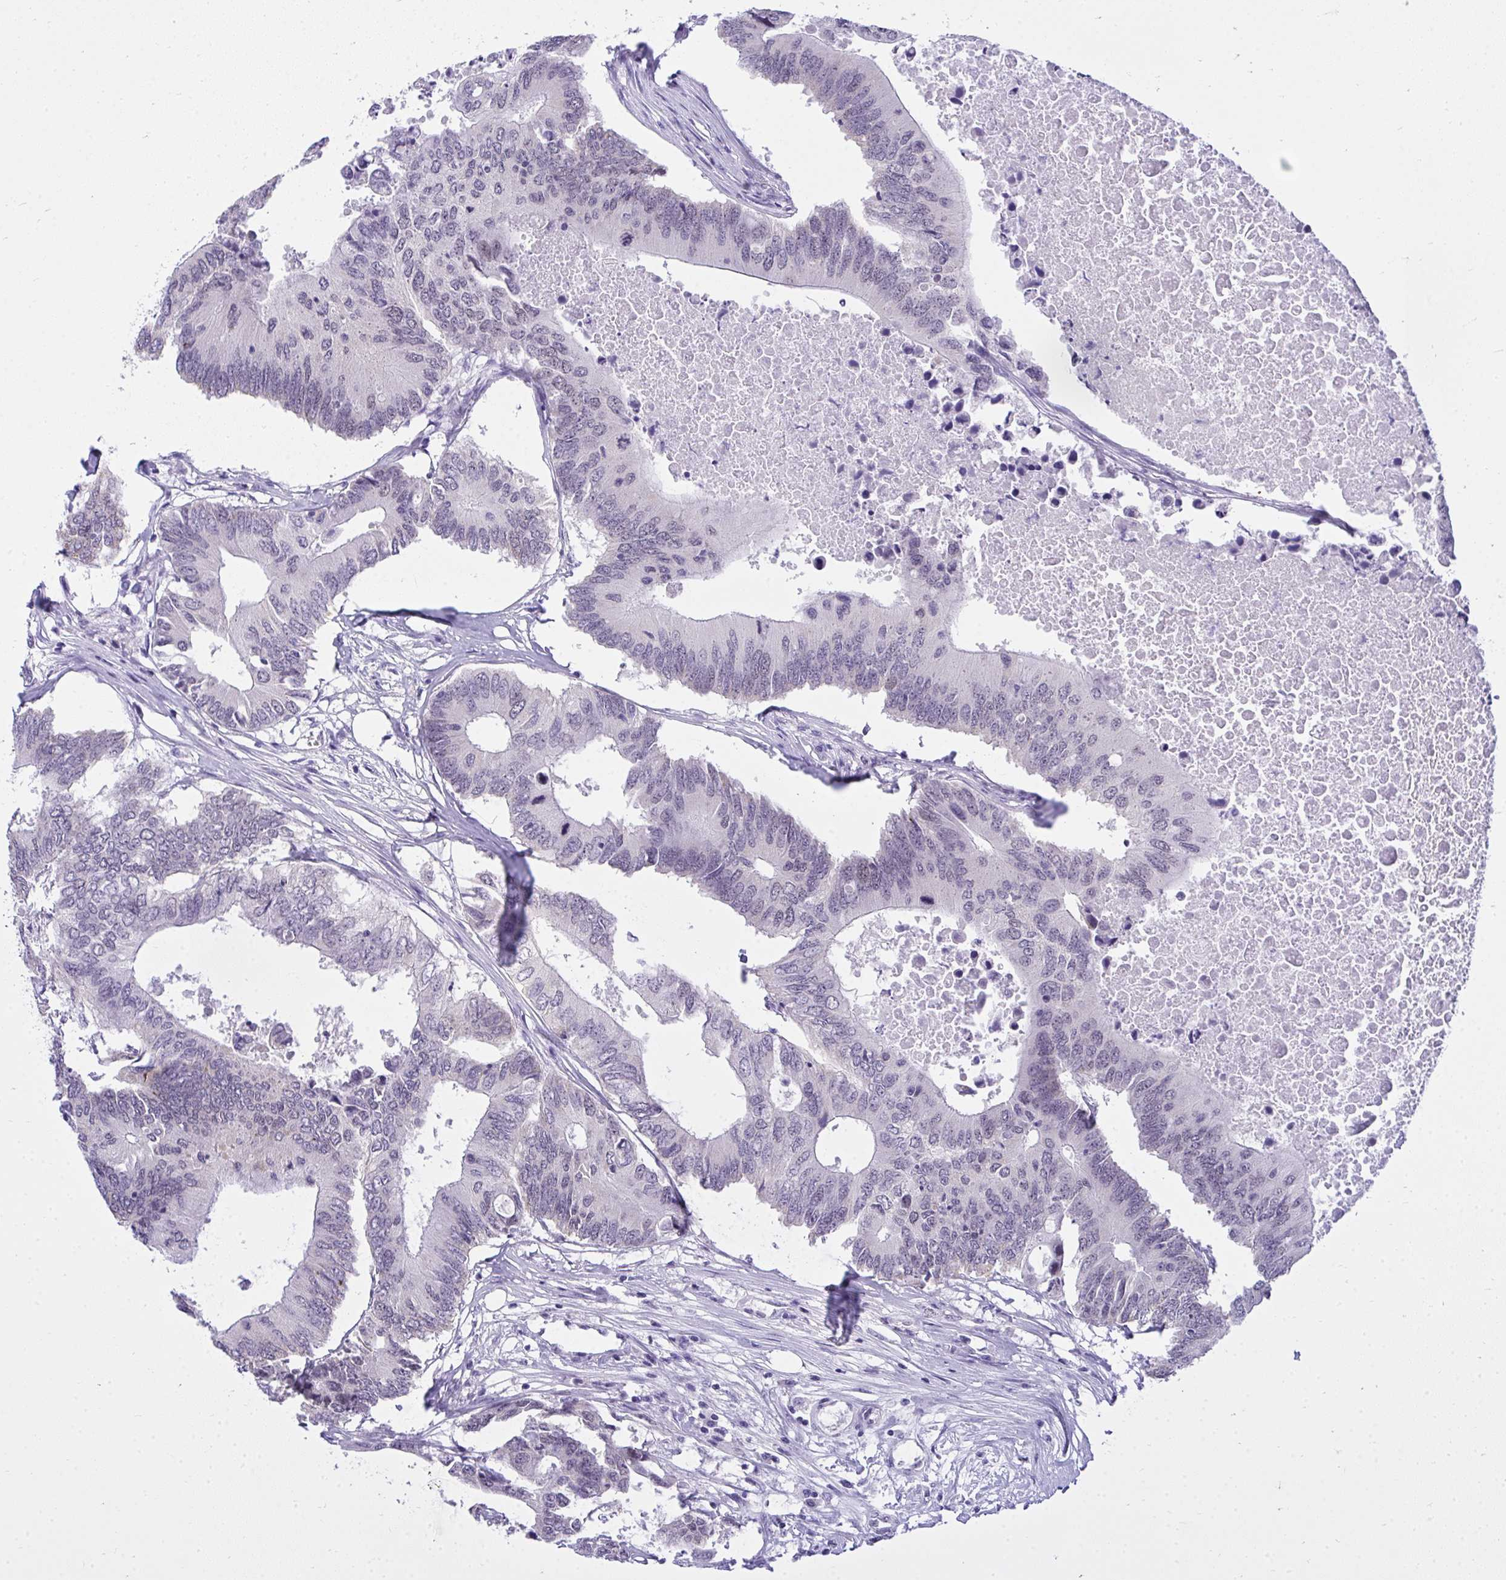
{"staining": {"intensity": "negative", "quantity": "none", "location": "none"}, "tissue": "colorectal cancer", "cell_type": "Tumor cells", "image_type": "cancer", "snomed": [{"axis": "morphology", "description": "Adenocarcinoma, NOS"}, {"axis": "topography", "description": "Colon"}], "caption": "A histopathology image of human colorectal adenocarcinoma is negative for staining in tumor cells.", "gene": "TEAD4", "patient": {"sex": "male", "age": 71}}